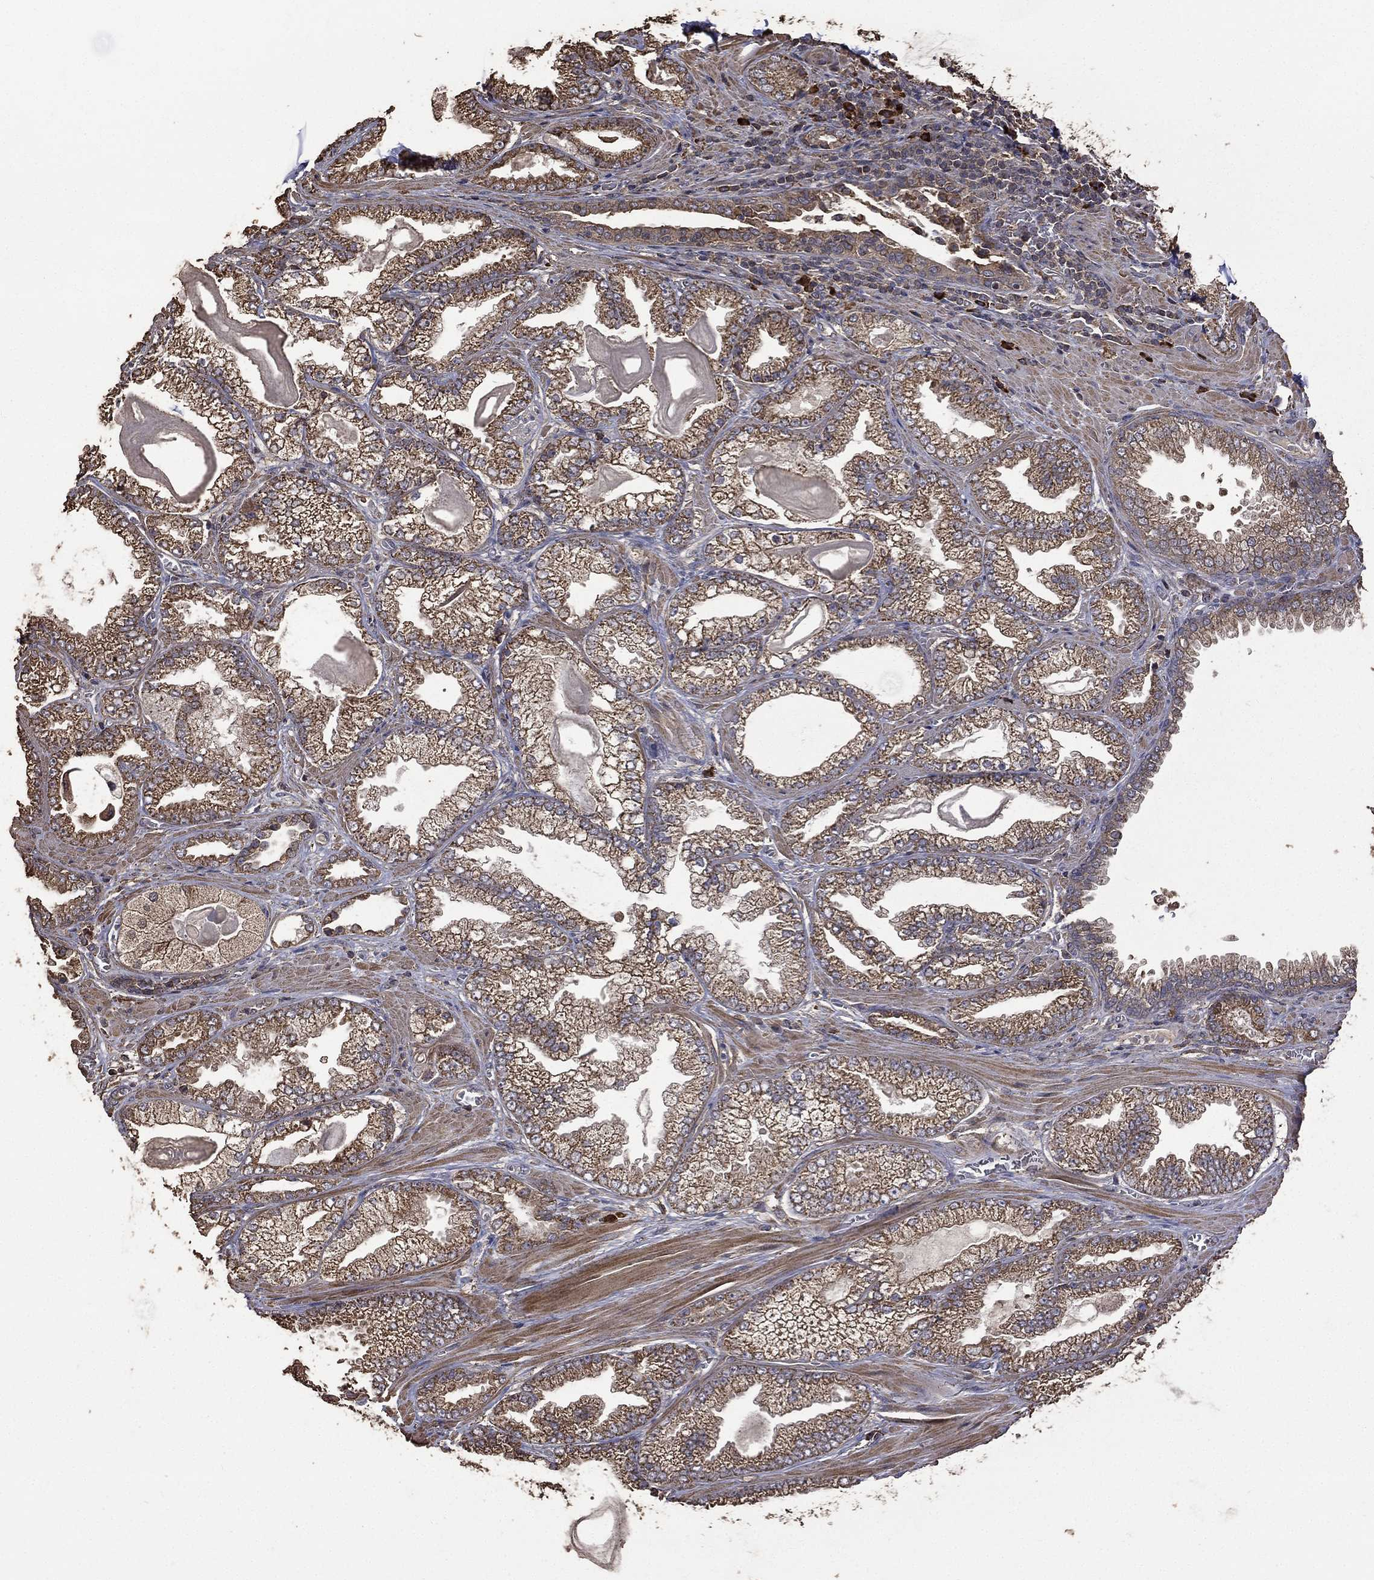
{"staining": {"intensity": "moderate", "quantity": ">75%", "location": "cytoplasmic/membranous"}, "tissue": "prostate cancer", "cell_type": "Tumor cells", "image_type": "cancer", "snomed": [{"axis": "morphology", "description": "Adenocarcinoma, Low grade"}, {"axis": "topography", "description": "Prostate"}], "caption": "Human prostate cancer (adenocarcinoma (low-grade)) stained with a protein marker shows moderate staining in tumor cells.", "gene": "METTL27", "patient": {"sex": "male", "age": 57}}